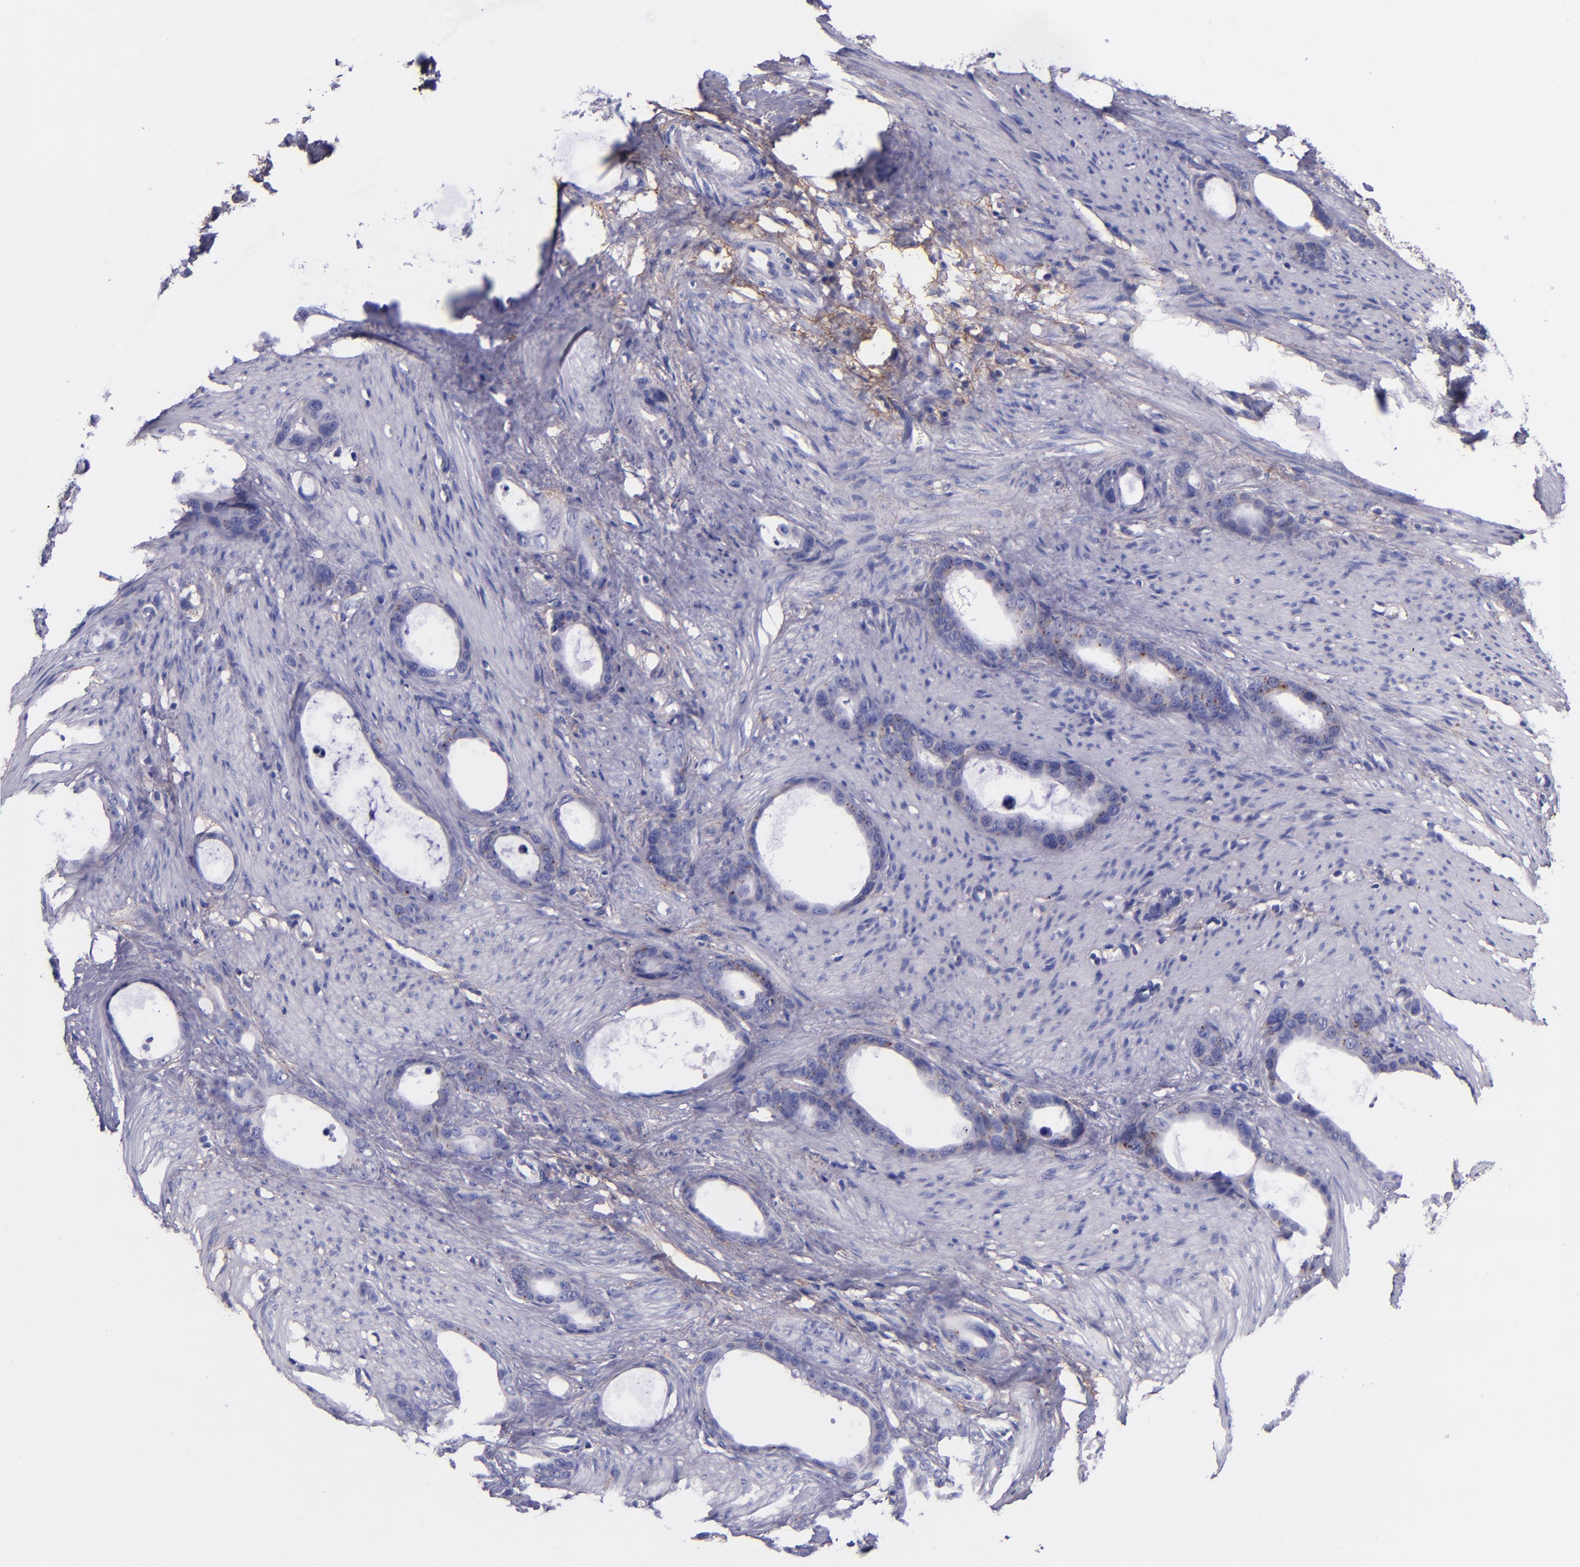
{"staining": {"intensity": "negative", "quantity": "none", "location": "none"}, "tissue": "stomach cancer", "cell_type": "Tumor cells", "image_type": "cancer", "snomed": [{"axis": "morphology", "description": "Adenocarcinoma, NOS"}, {"axis": "topography", "description": "Stomach"}], "caption": "Stomach cancer (adenocarcinoma) was stained to show a protein in brown. There is no significant positivity in tumor cells.", "gene": "IVL", "patient": {"sex": "female", "age": 75}}